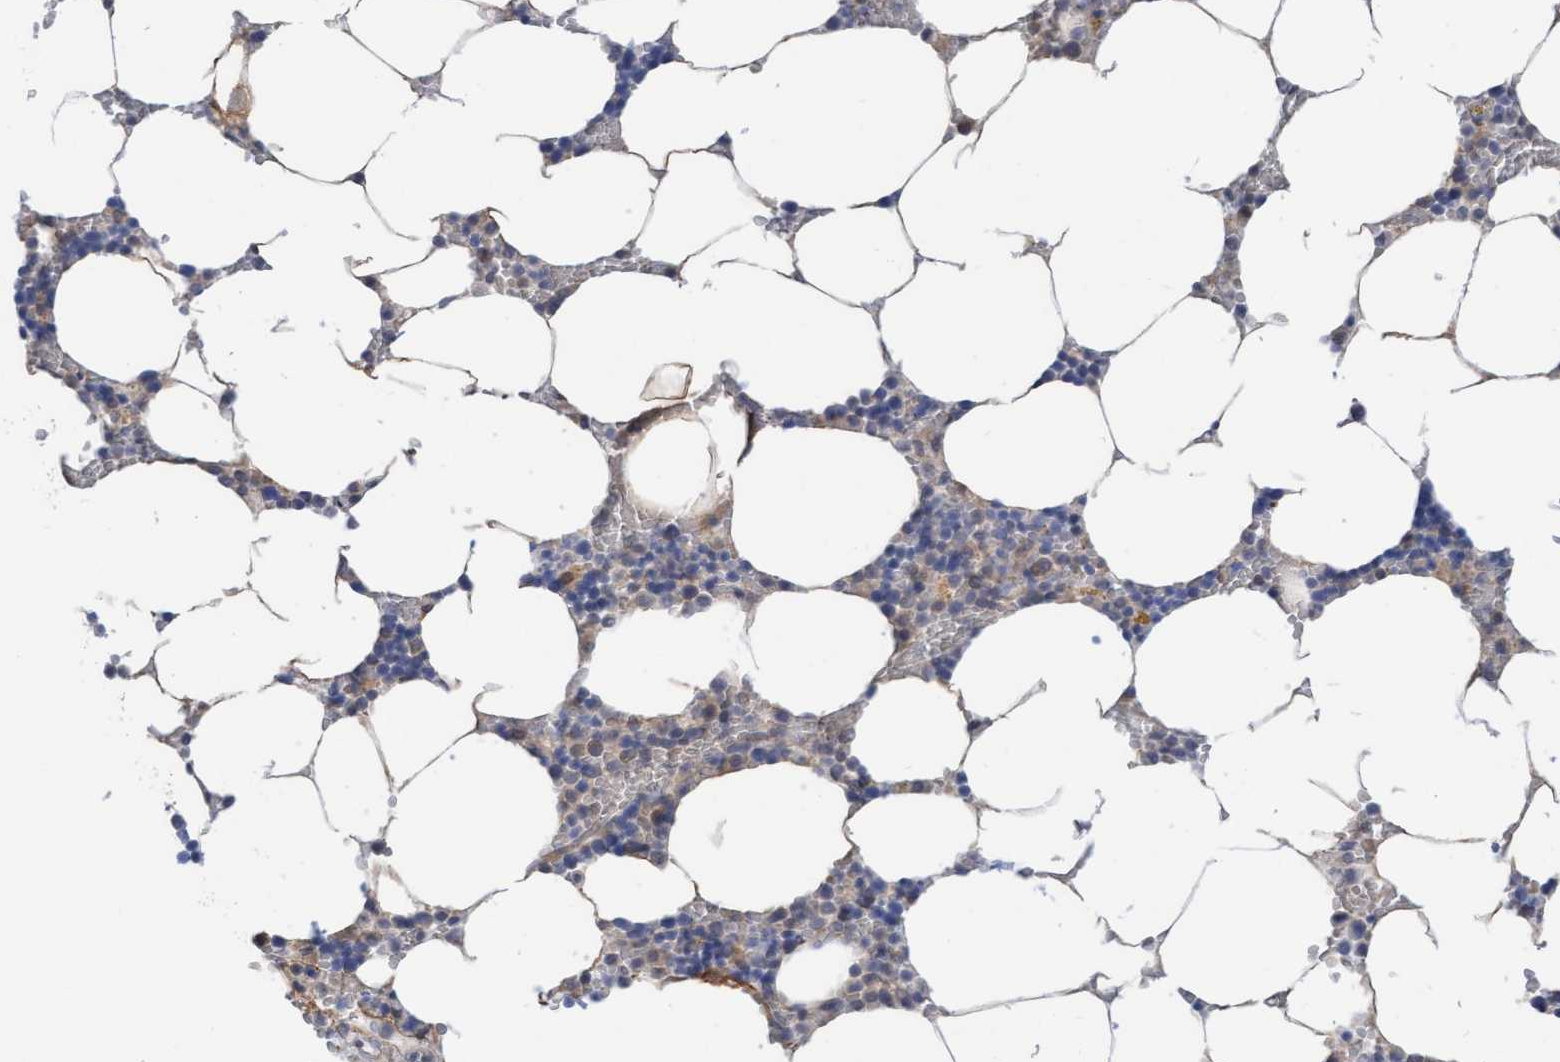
{"staining": {"intensity": "weak", "quantity": "<25%", "location": "cytoplasmic/membranous"}, "tissue": "bone marrow", "cell_type": "Hematopoietic cells", "image_type": "normal", "snomed": [{"axis": "morphology", "description": "Normal tissue, NOS"}, {"axis": "topography", "description": "Bone marrow"}], "caption": "Human bone marrow stained for a protein using immunohistochemistry reveals no staining in hematopoietic cells.", "gene": "AMZ2", "patient": {"sex": "male", "age": 70}}